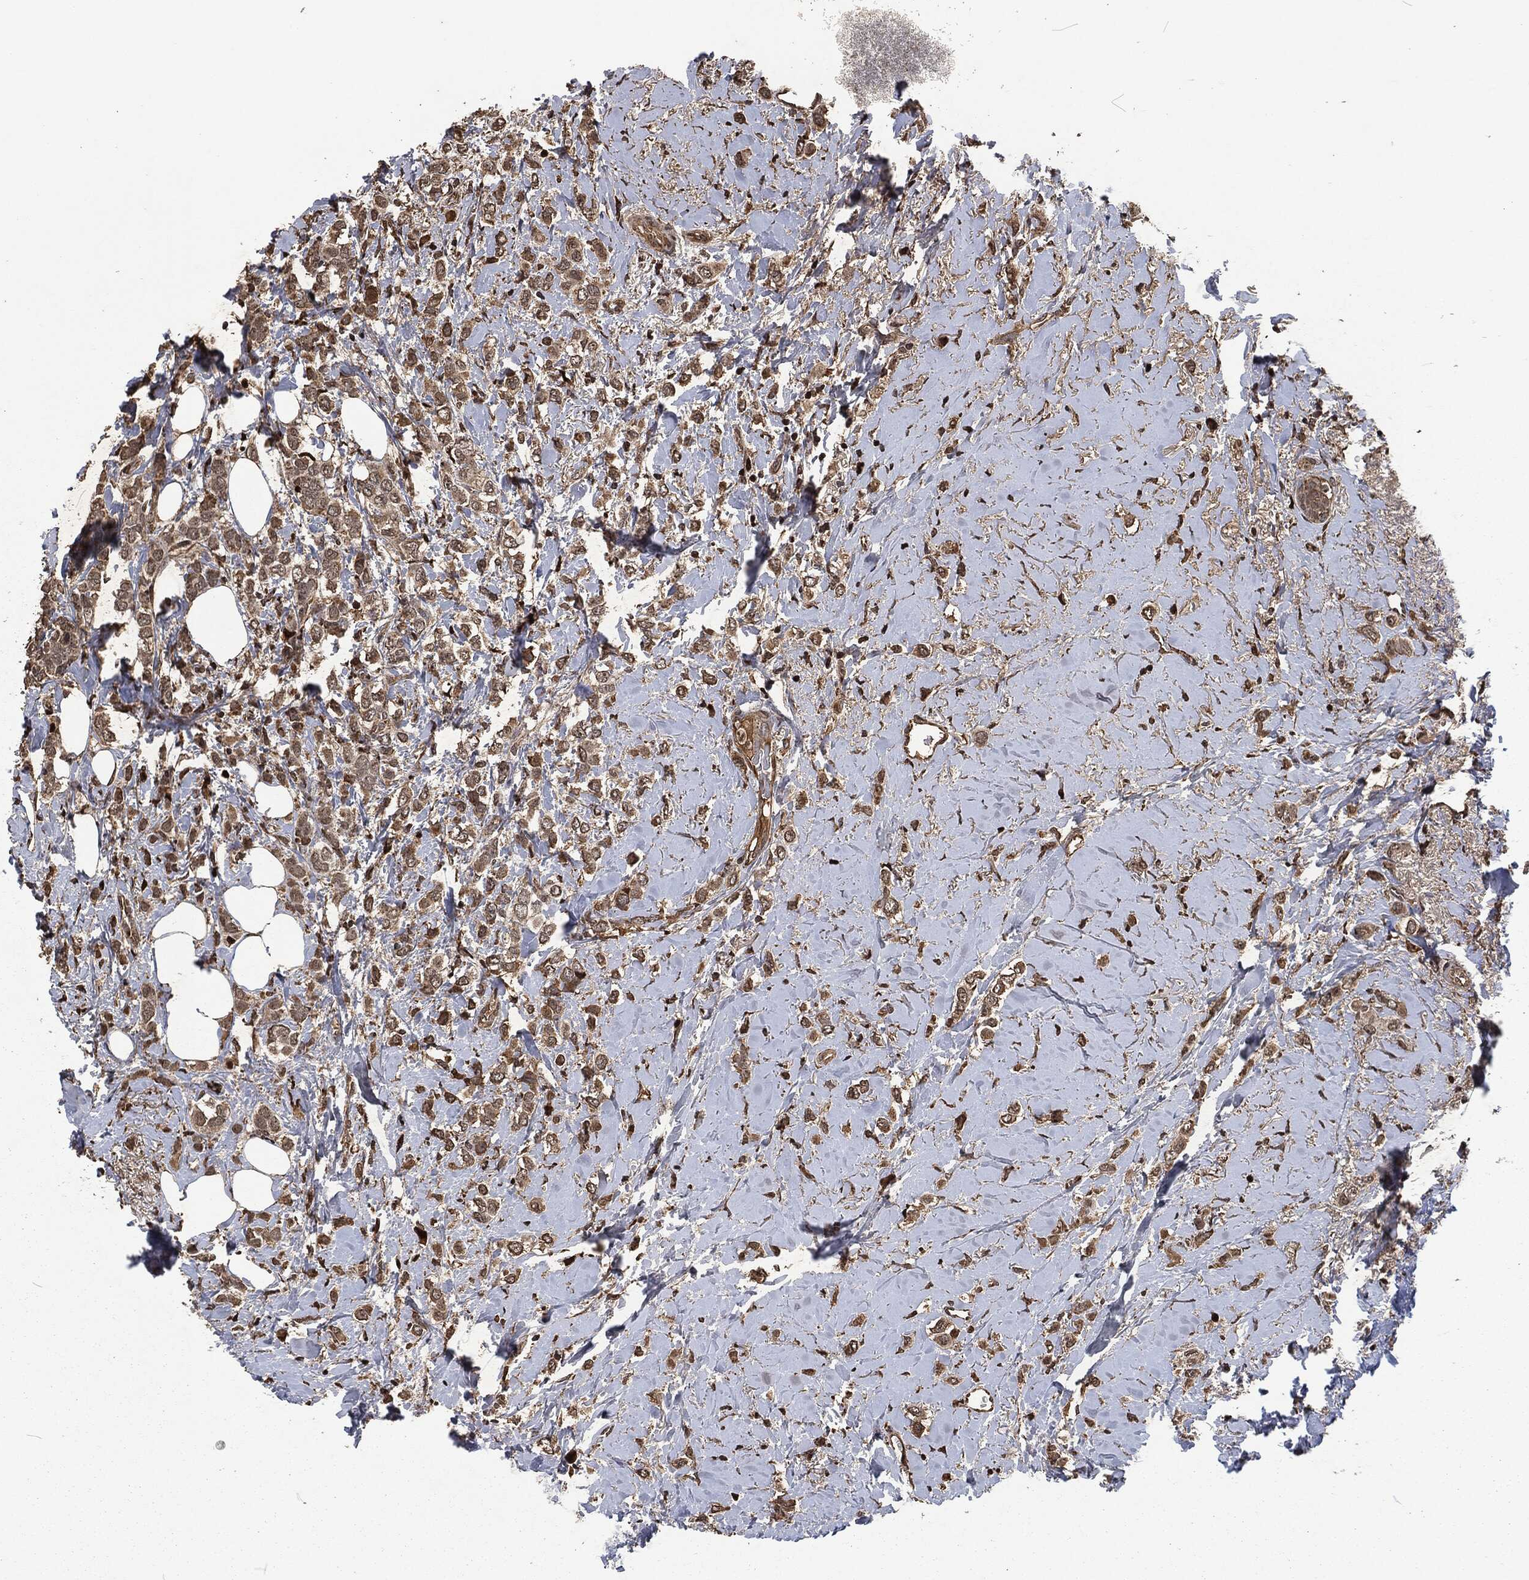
{"staining": {"intensity": "strong", "quantity": "<25%", "location": "cytoplasmic/membranous"}, "tissue": "breast cancer", "cell_type": "Tumor cells", "image_type": "cancer", "snomed": [{"axis": "morphology", "description": "Lobular carcinoma"}, {"axis": "topography", "description": "Breast"}], "caption": "Immunohistochemistry (IHC) of lobular carcinoma (breast) shows medium levels of strong cytoplasmic/membranous positivity in about <25% of tumor cells.", "gene": "SNAI1", "patient": {"sex": "female", "age": 66}}